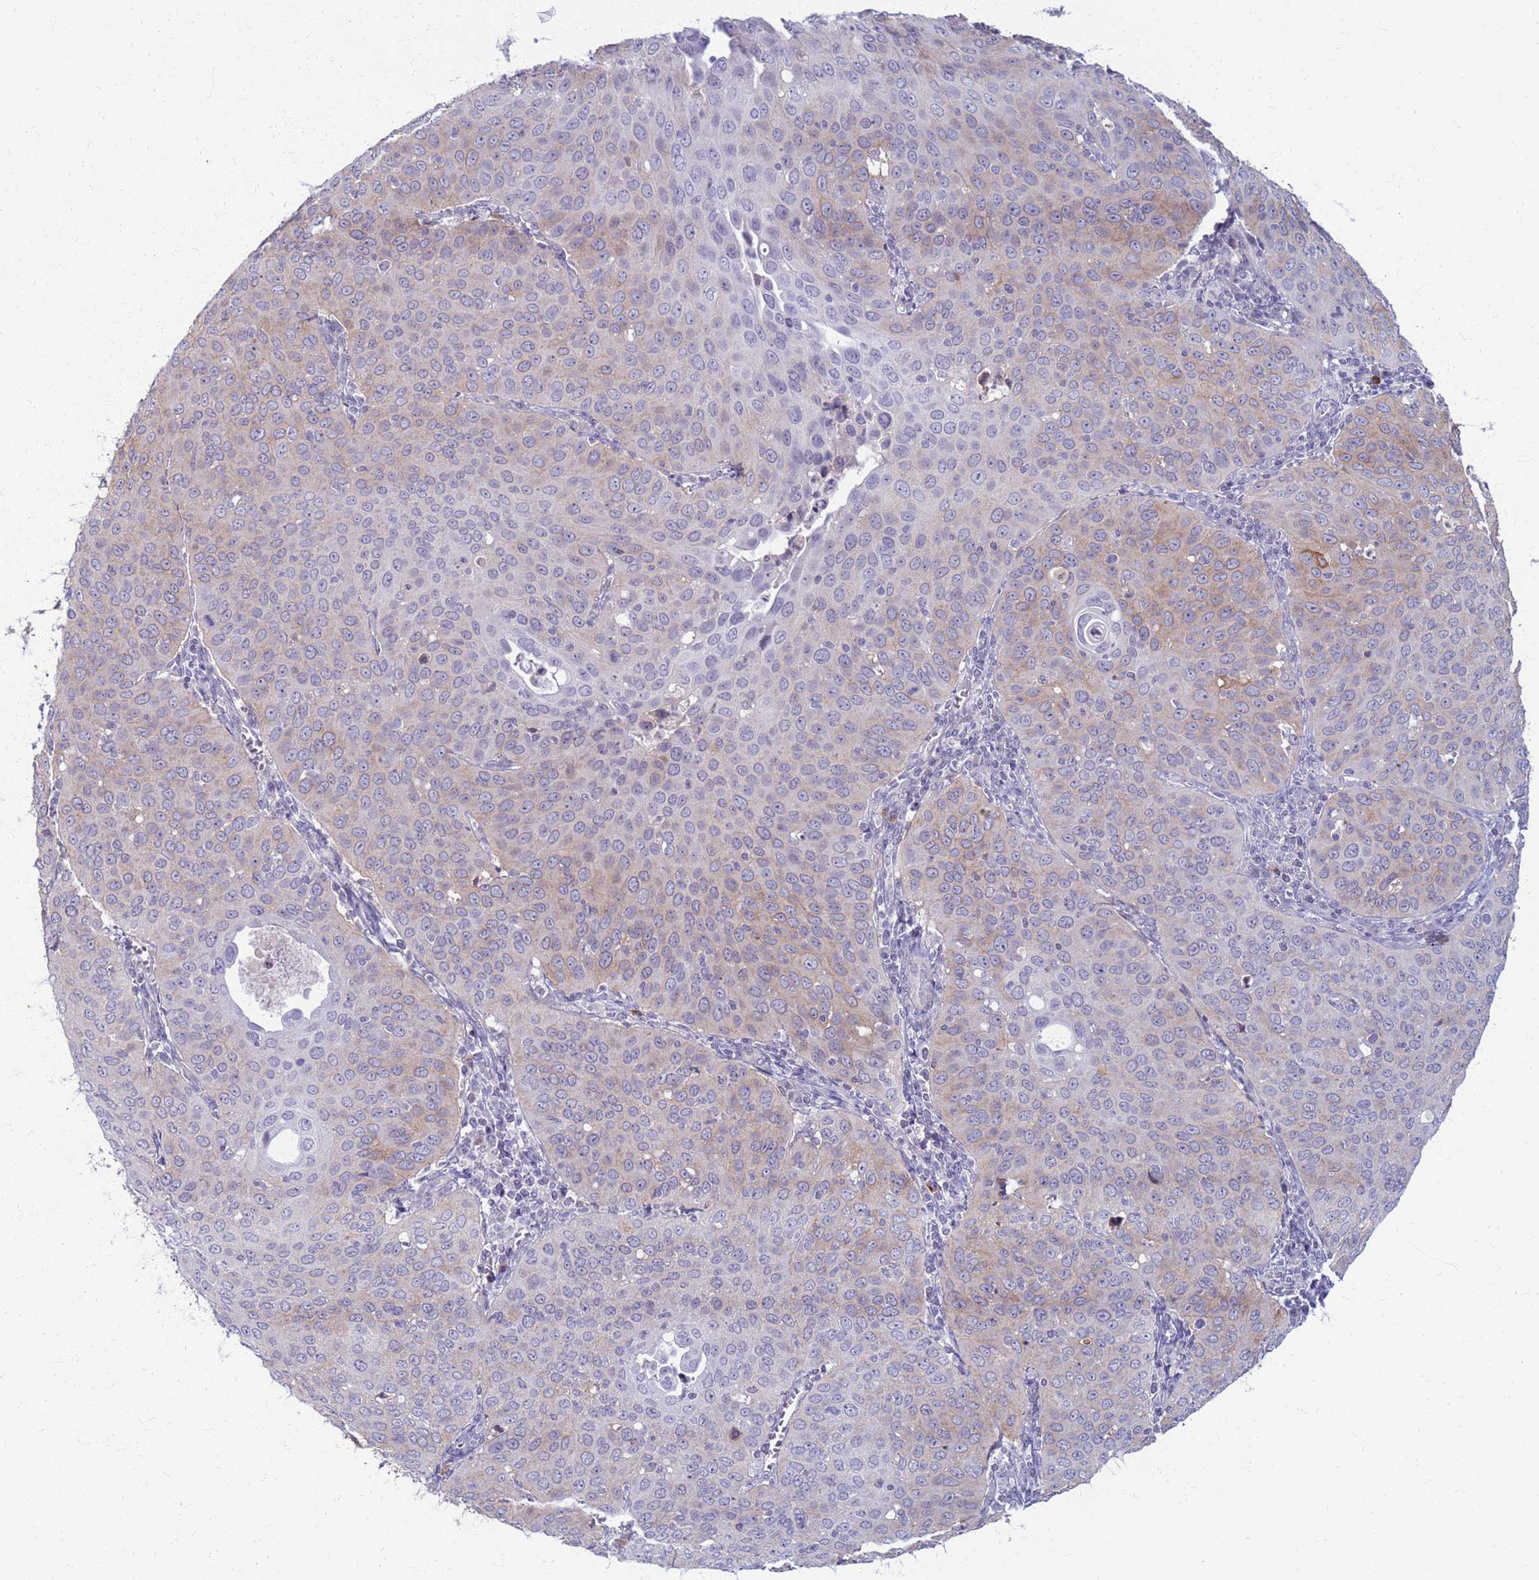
{"staining": {"intensity": "weak", "quantity": "<25%", "location": "cytoplasmic/membranous"}, "tissue": "cervical cancer", "cell_type": "Tumor cells", "image_type": "cancer", "snomed": [{"axis": "morphology", "description": "Squamous cell carcinoma, NOS"}, {"axis": "topography", "description": "Cervix"}], "caption": "DAB immunohistochemical staining of cervical cancer exhibits no significant expression in tumor cells.", "gene": "CLCA2", "patient": {"sex": "female", "age": 36}}